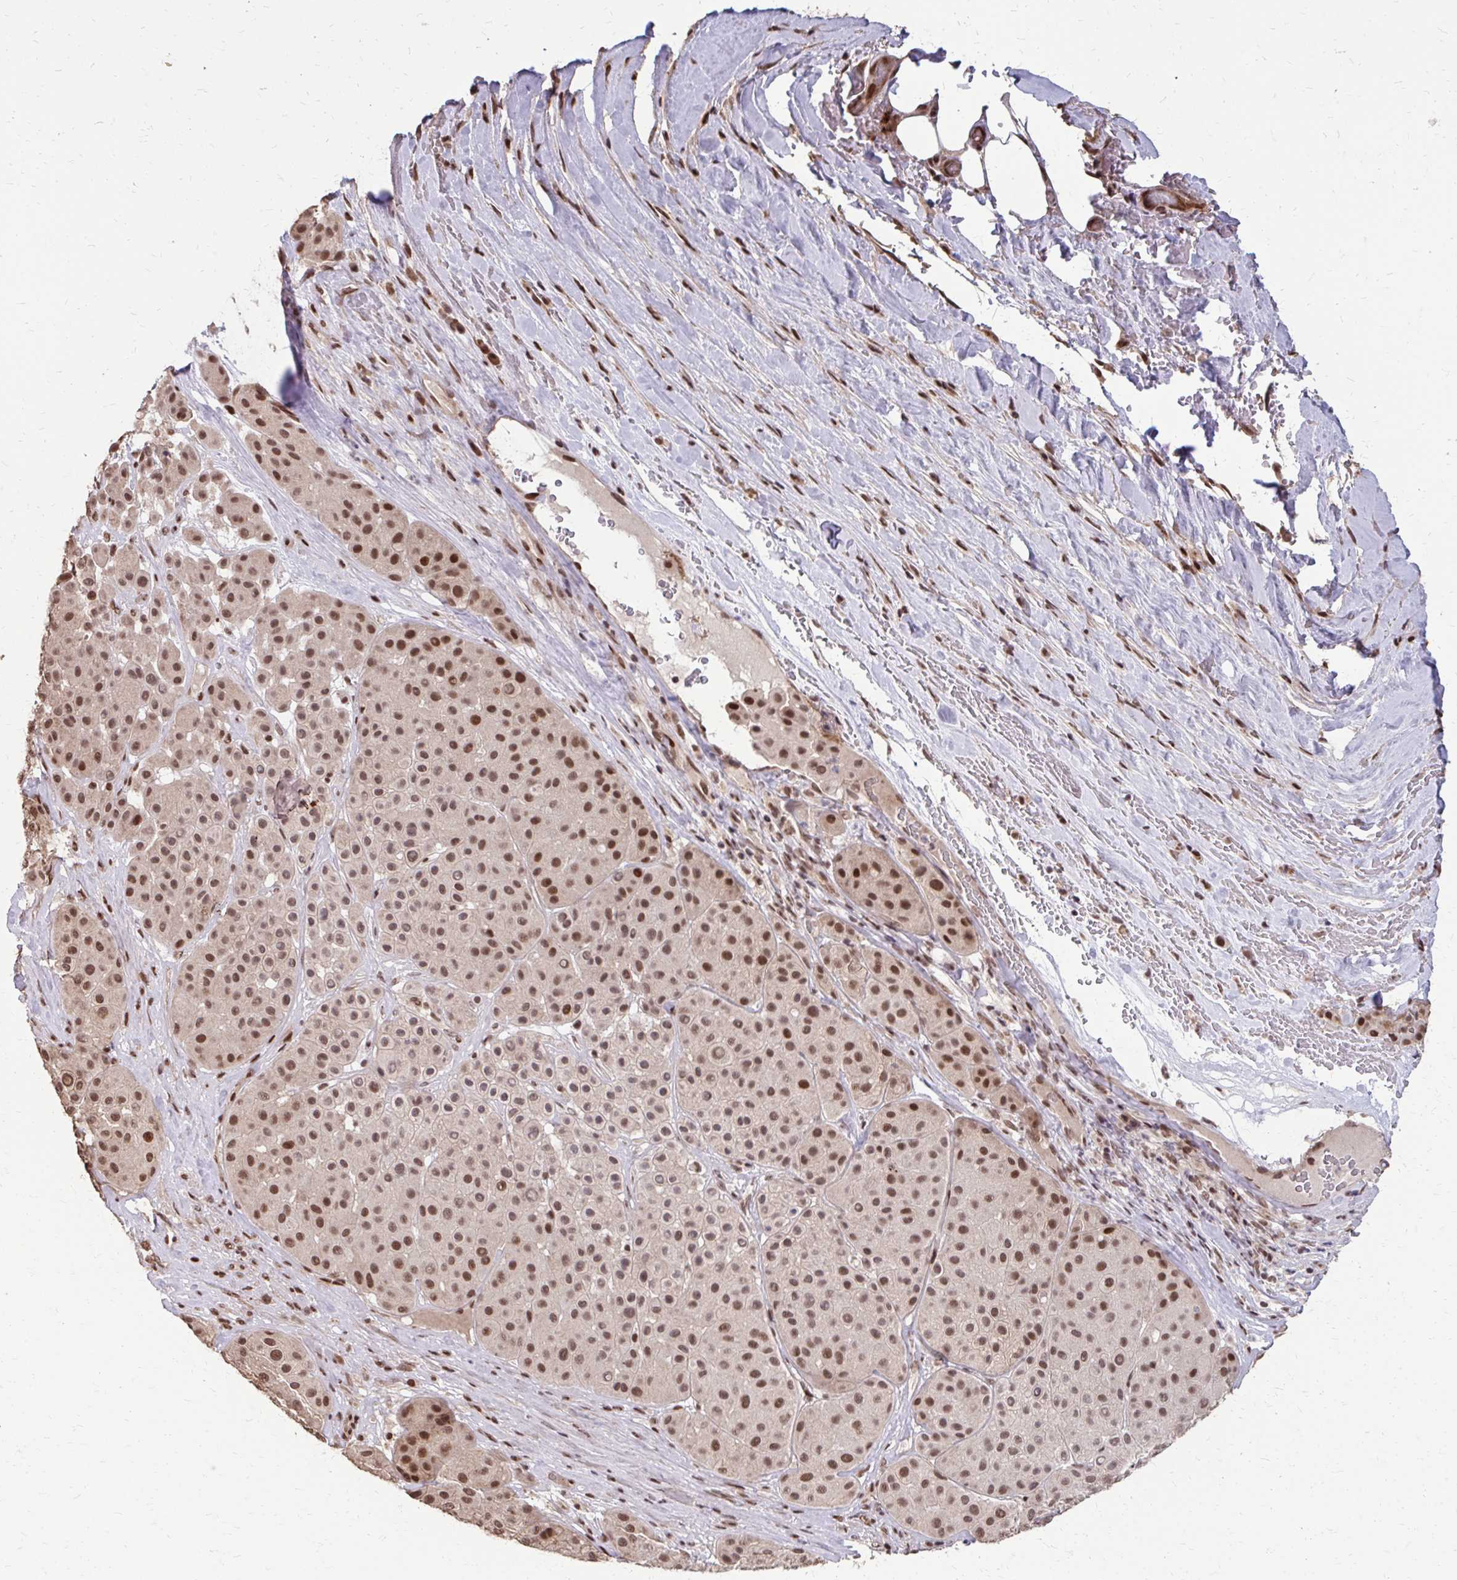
{"staining": {"intensity": "moderate", "quantity": ">75%", "location": "nuclear"}, "tissue": "melanoma", "cell_type": "Tumor cells", "image_type": "cancer", "snomed": [{"axis": "morphology", "description": "Malignant melanoma, Metastatic site"}, {"axis": "topography", "description": "Smooth muscle"}], "caption": "This histopathology image reveals immunohistochemistry (IHC) staining of malignant melanoma (metastatic site), with medium moderate nuclear positivity in approximately >75% of tumor cells.", "gene": "SS18", "patient": {"sex": "male", "age": 41}}